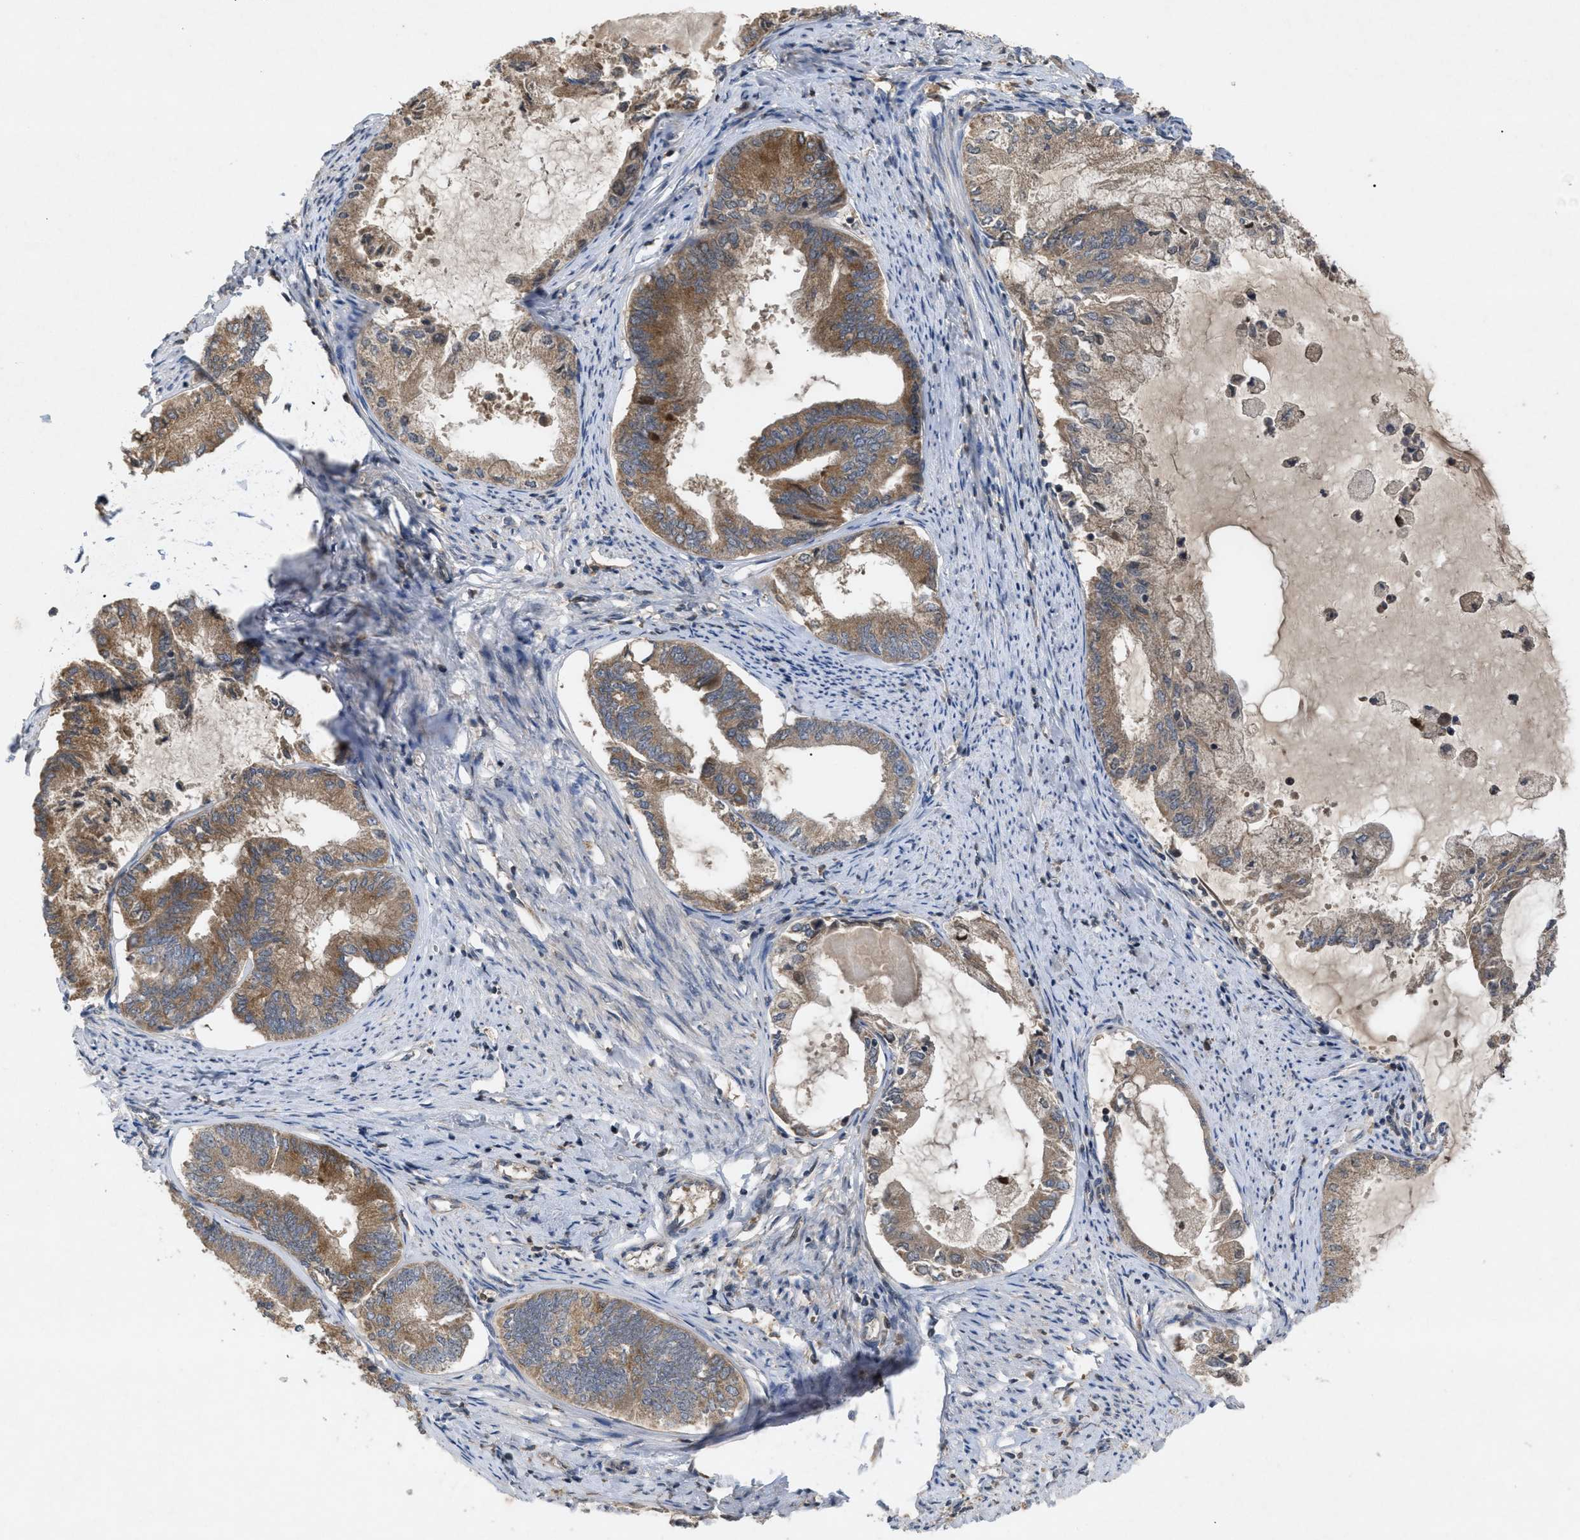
{"staining": {"intensity": "moderate", "quantity": ">75%", "location": "cytoplasmic/membranous"}, "tissue": "endometrial cancer", "cell_type": "Tumor cells", "image_type": "cancer", "snomed": [{"axis": "morphology", "description": "Adenocarcinoma, NOS"}, {"axis": "topography", "description": "Endometrium"}], "caption": "A micrograph showing moderate cytoplasmic/membranous positivity in approximately >75% of tumor cells in endometrial adenocarcinoma, as visualized by brown immunohistochemical staining.", "gene": "RAB2A", "patient": {"sex": "female", "age": 86}}